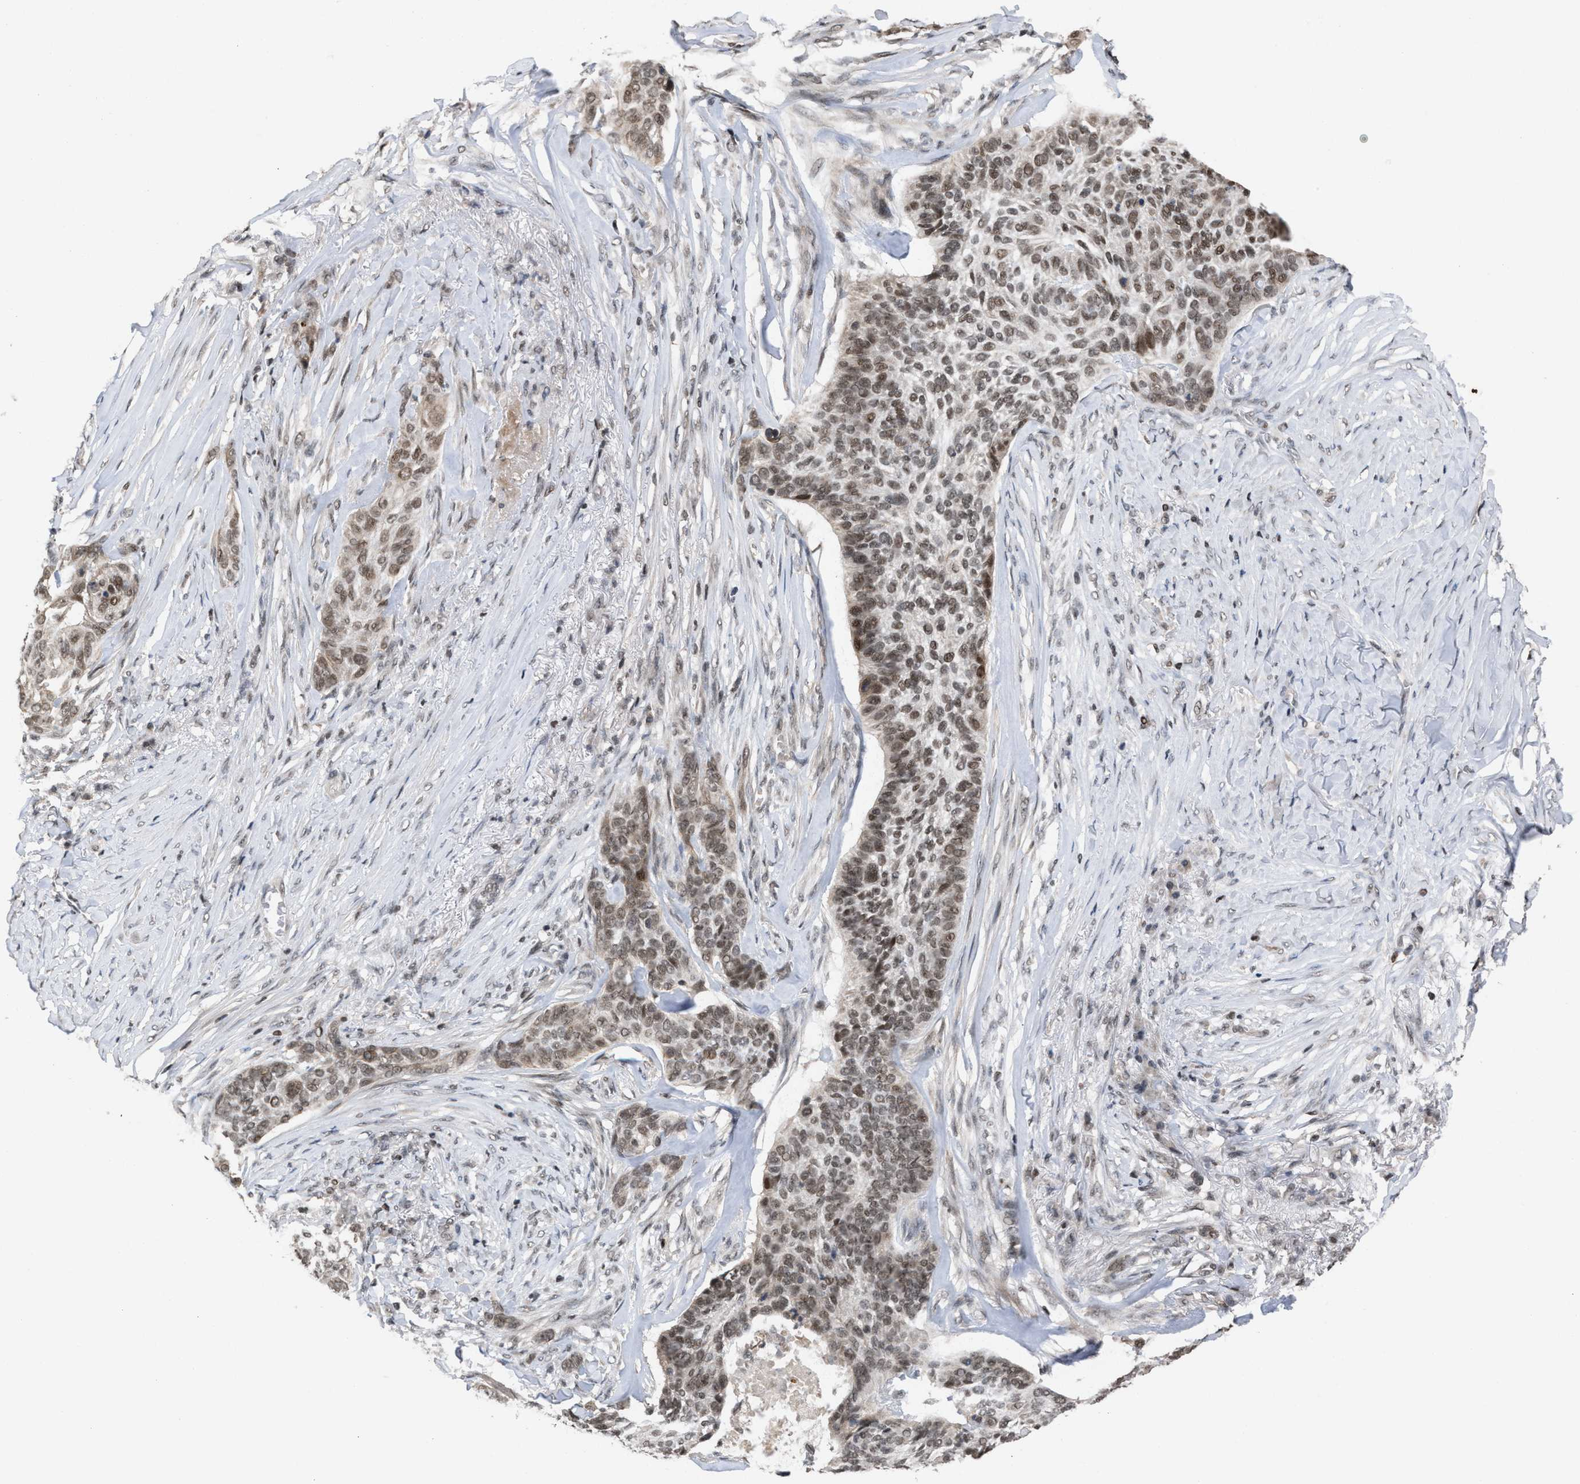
{"staining": {"intensity": "weak", "quantity": ">75%", "location": "cytoplasmic/membranous,nuclear"}, "tissue": "skin cancer", "cell_type": "Tumor cells", "image_type": "cancer", "snomed": [{"axis": "morphology", "description": "Basal cell carcinoma"}, {"axis": "topography", "description": "Skin"}], "caption": "This is a micrograph of IHC staining of skin basal cell carcinoma, which shows weak expression in the cytoplasmic/membranous and nuclear of tumor cells.", "gene": "C9orf78", "patient": {"sex": "male", "age": 85}}